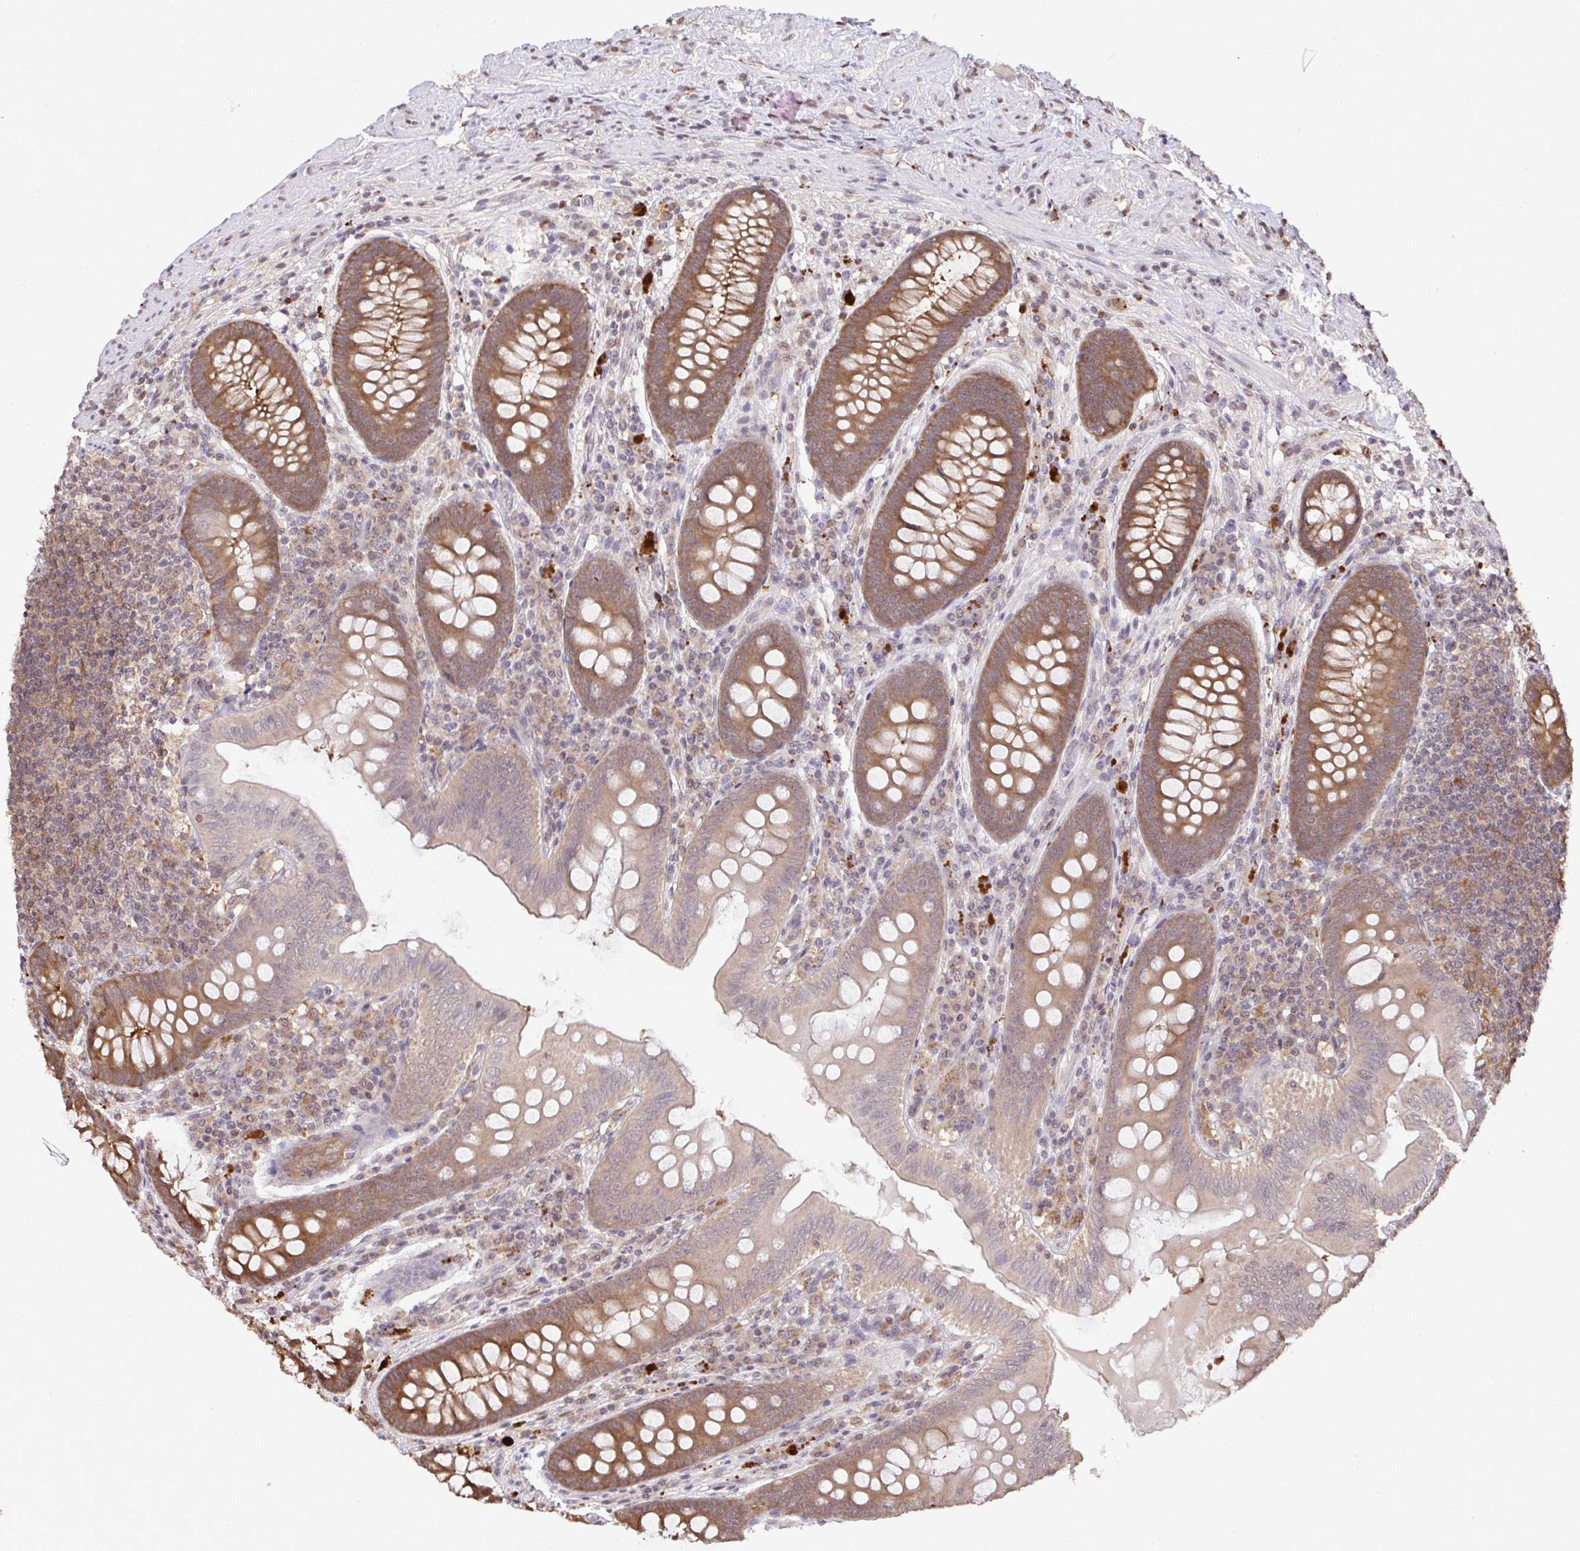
{"staining": {"intensity": "moderate", "quantity": "25%-75%", "location": "cytoplasmic/membranous"}, "tissue": "appendix", "cell_type": "Glandular cells", "image_type": "normal", "snomed": [{"axis": "morphology", "description": "Normal tissue, NOS"}, {"axis": "topography", "description": "Appendix"}], "caption": "The image displays immunohistochemical staining of normal appendix. There is moderate cytoplasmic/membranous expression is present in approximately 25%-75% of glandular cells.", "gene": "C12orf57", "patient": {"sex": "male", "age": 71}}